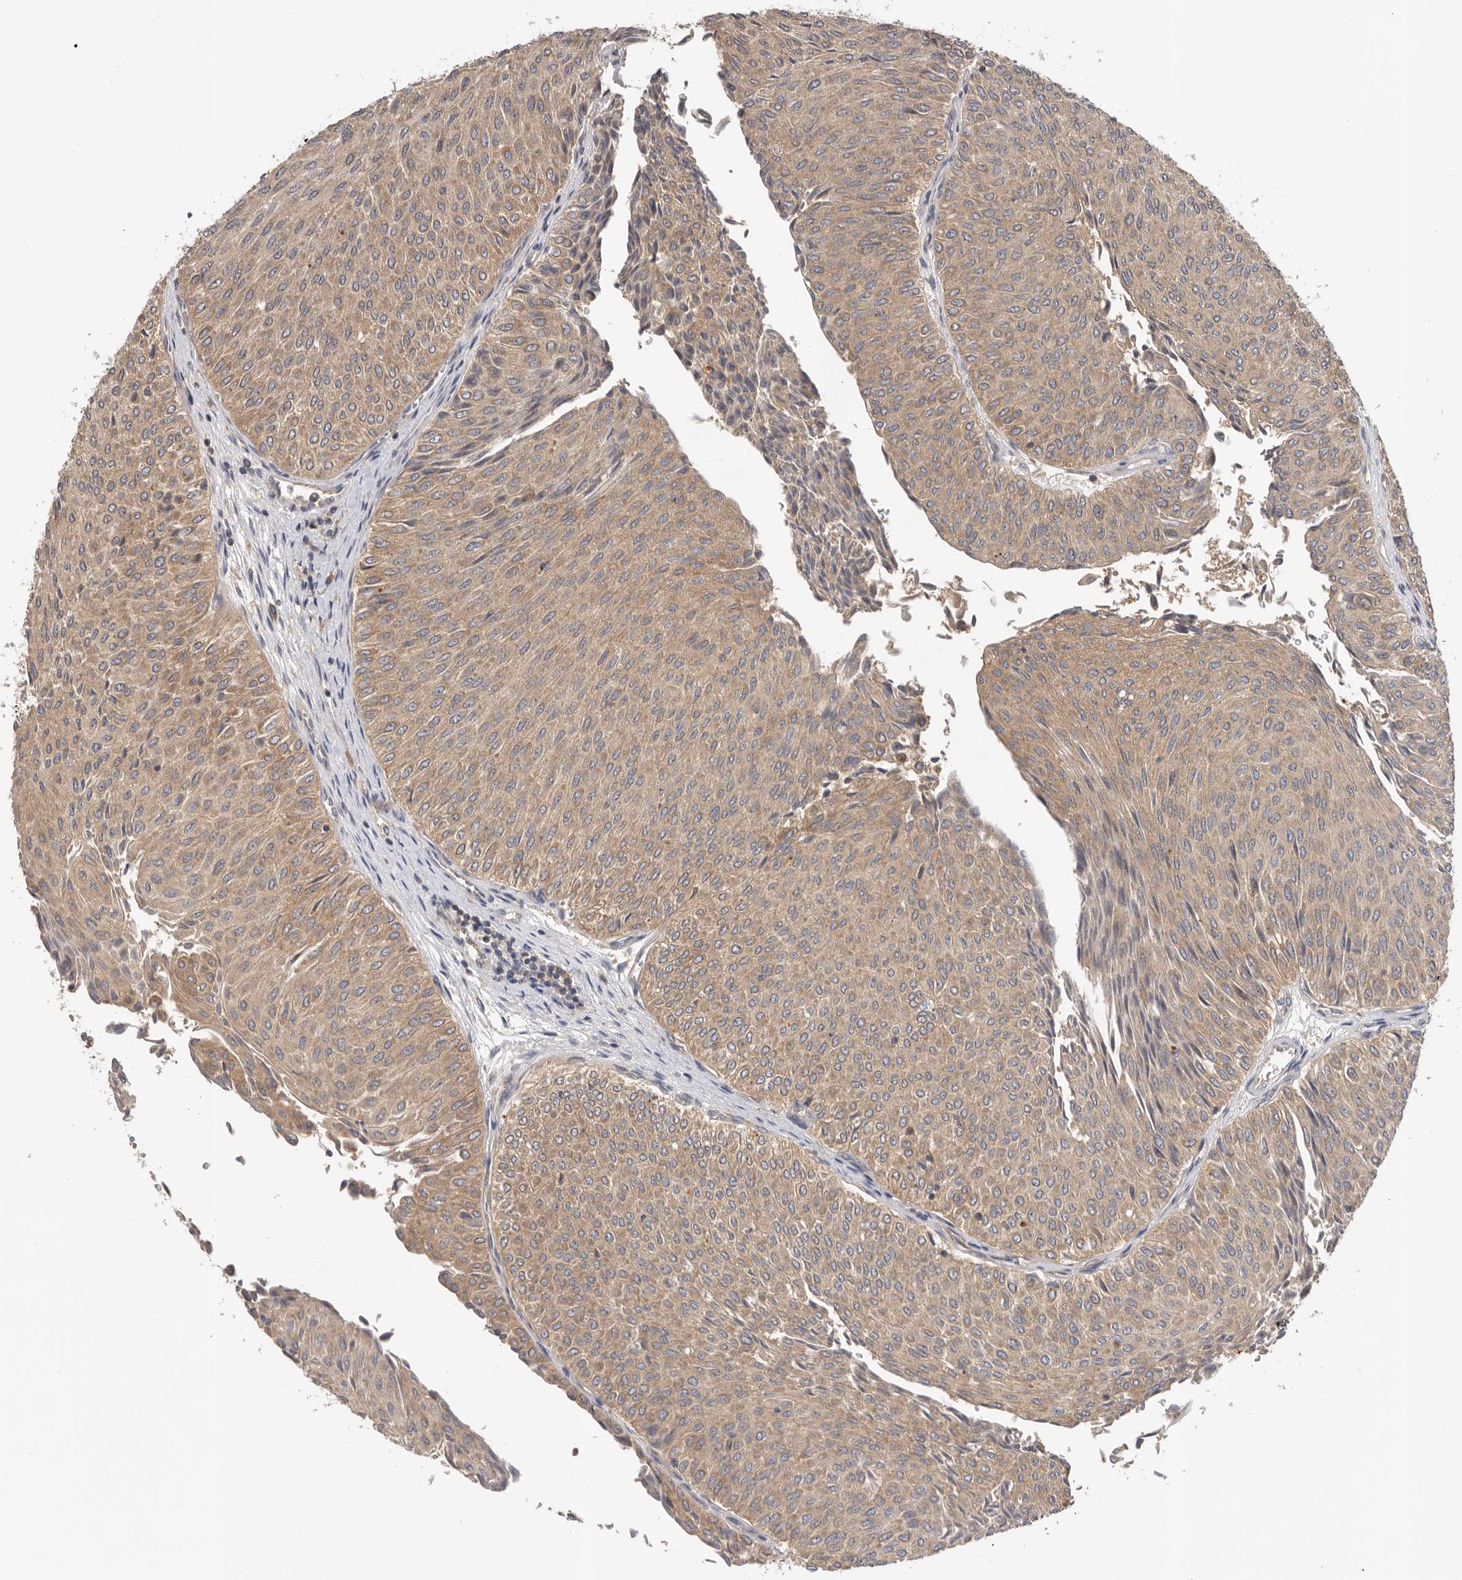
{"staining": {"intensity": "moderate", "quantity": ">75%", "location": "cytoplasmic/membranous"}, "tissue": "urothelial cancer", "cell_type": "Tumor cells", "image_type": "cancer", "snomed": [{"axis": "morphology", "description": "Urothelial carcinoma, Low grade"}, {"axis": "topography", "description": "Urinary bladder"}], "caption": "Tumor cells demonstrate medium levels of moderate cytoplasmic/membranous positivity in about >75% of cells in urothelial cancer. The staining was performed using DAB, with brown indicating positive protein expression. Nuclei are stained blue with hematoxylin.", "gene": "PPP1R42", "patient": {"sex": "male", "age": 78}}